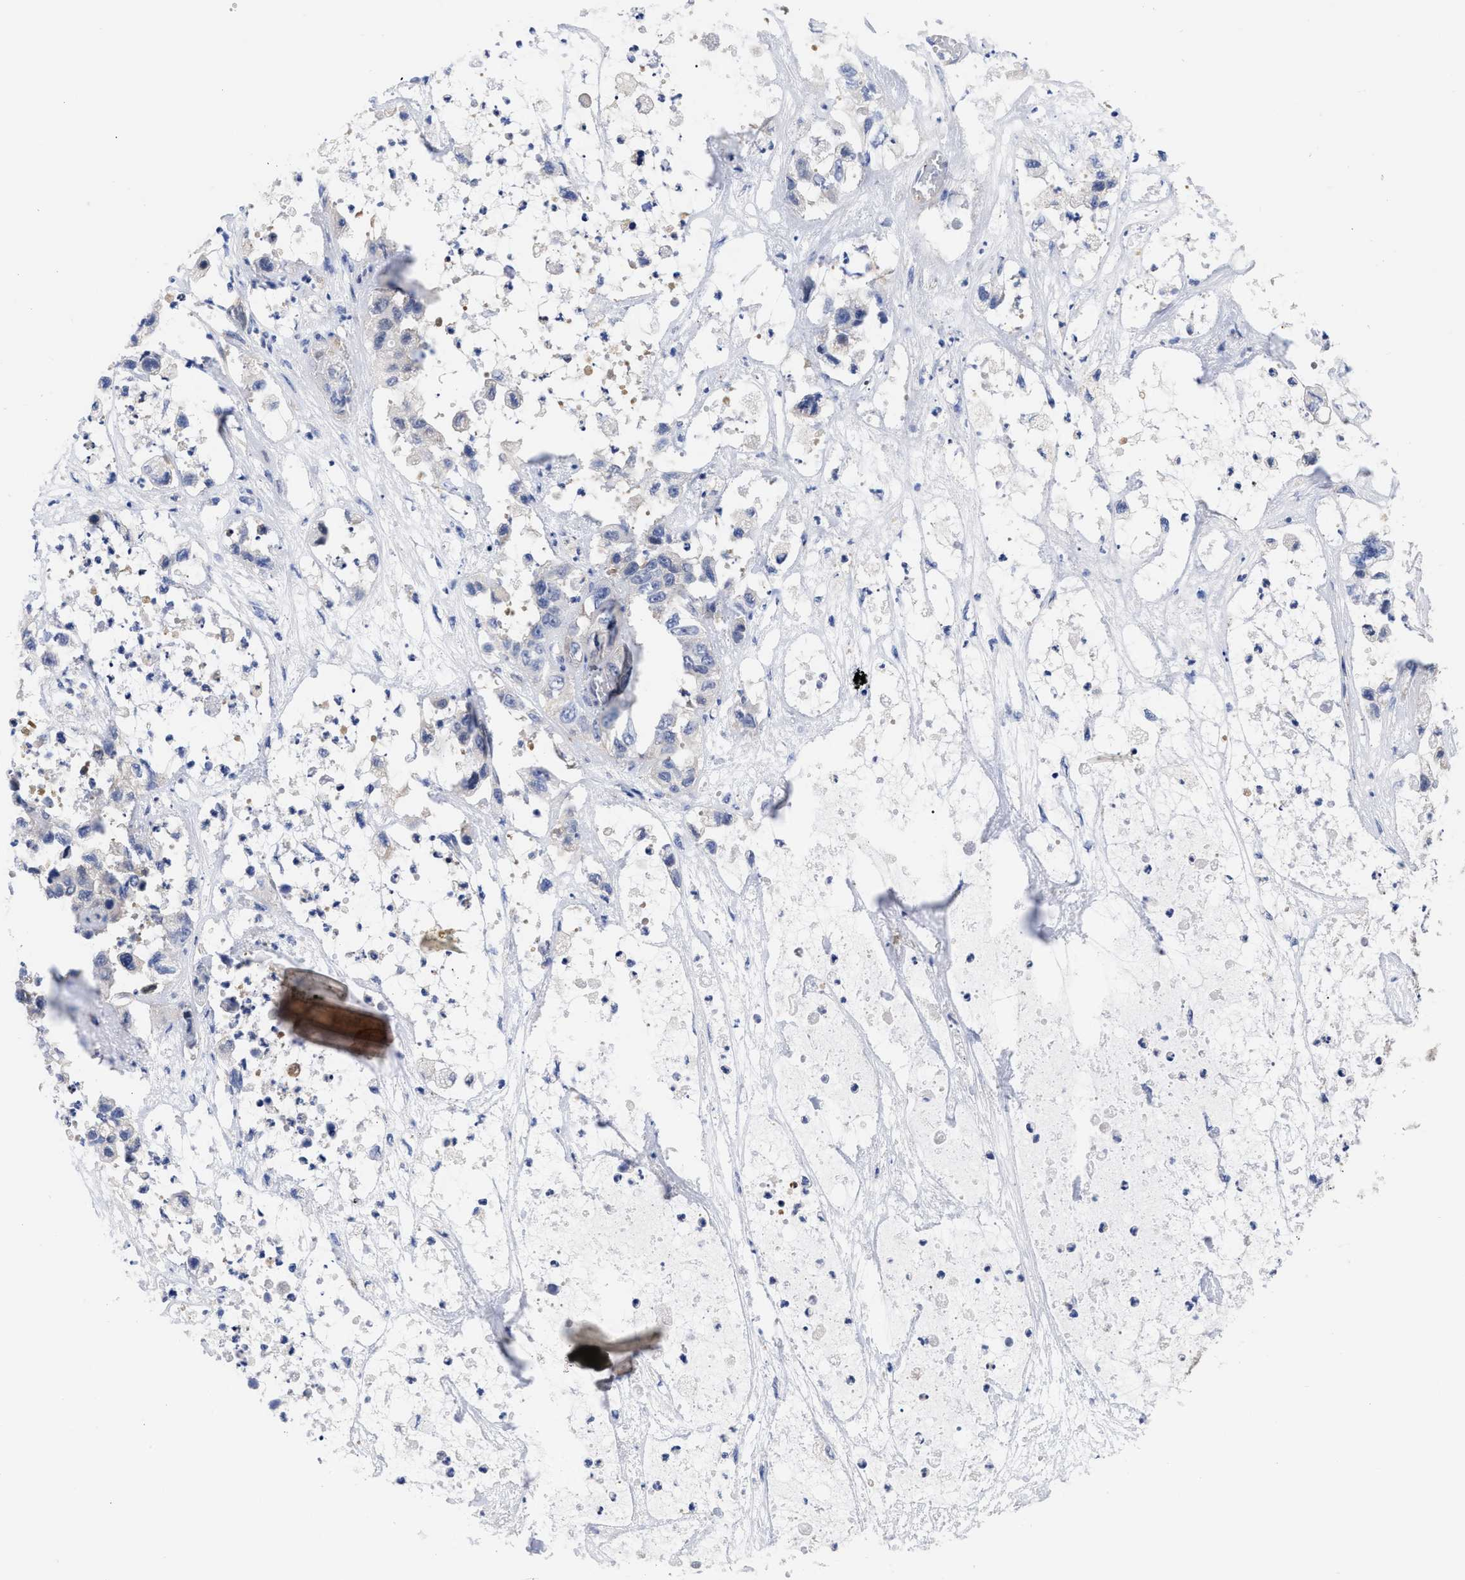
{"staining": {"intensity": "negative", "quantity": "none", "location": "none"}, "tissue": "pancreatic cancer", "cell_type": "Tumor cells", "image_type": "cancer", "snomed": [{"axis": "morphology", "description": "Adenocarcinoma, NOS"}, {"axis": "topography", "description": "Pancreas"}], "caption": "DAB (3,3'-diaminobenzidine) immunohistochemical staining of human pancreatic cancer exhibits no significant expression in tumor cells.", "gene": "RBKS", "patient": {"sex": "female", "age": 78}}